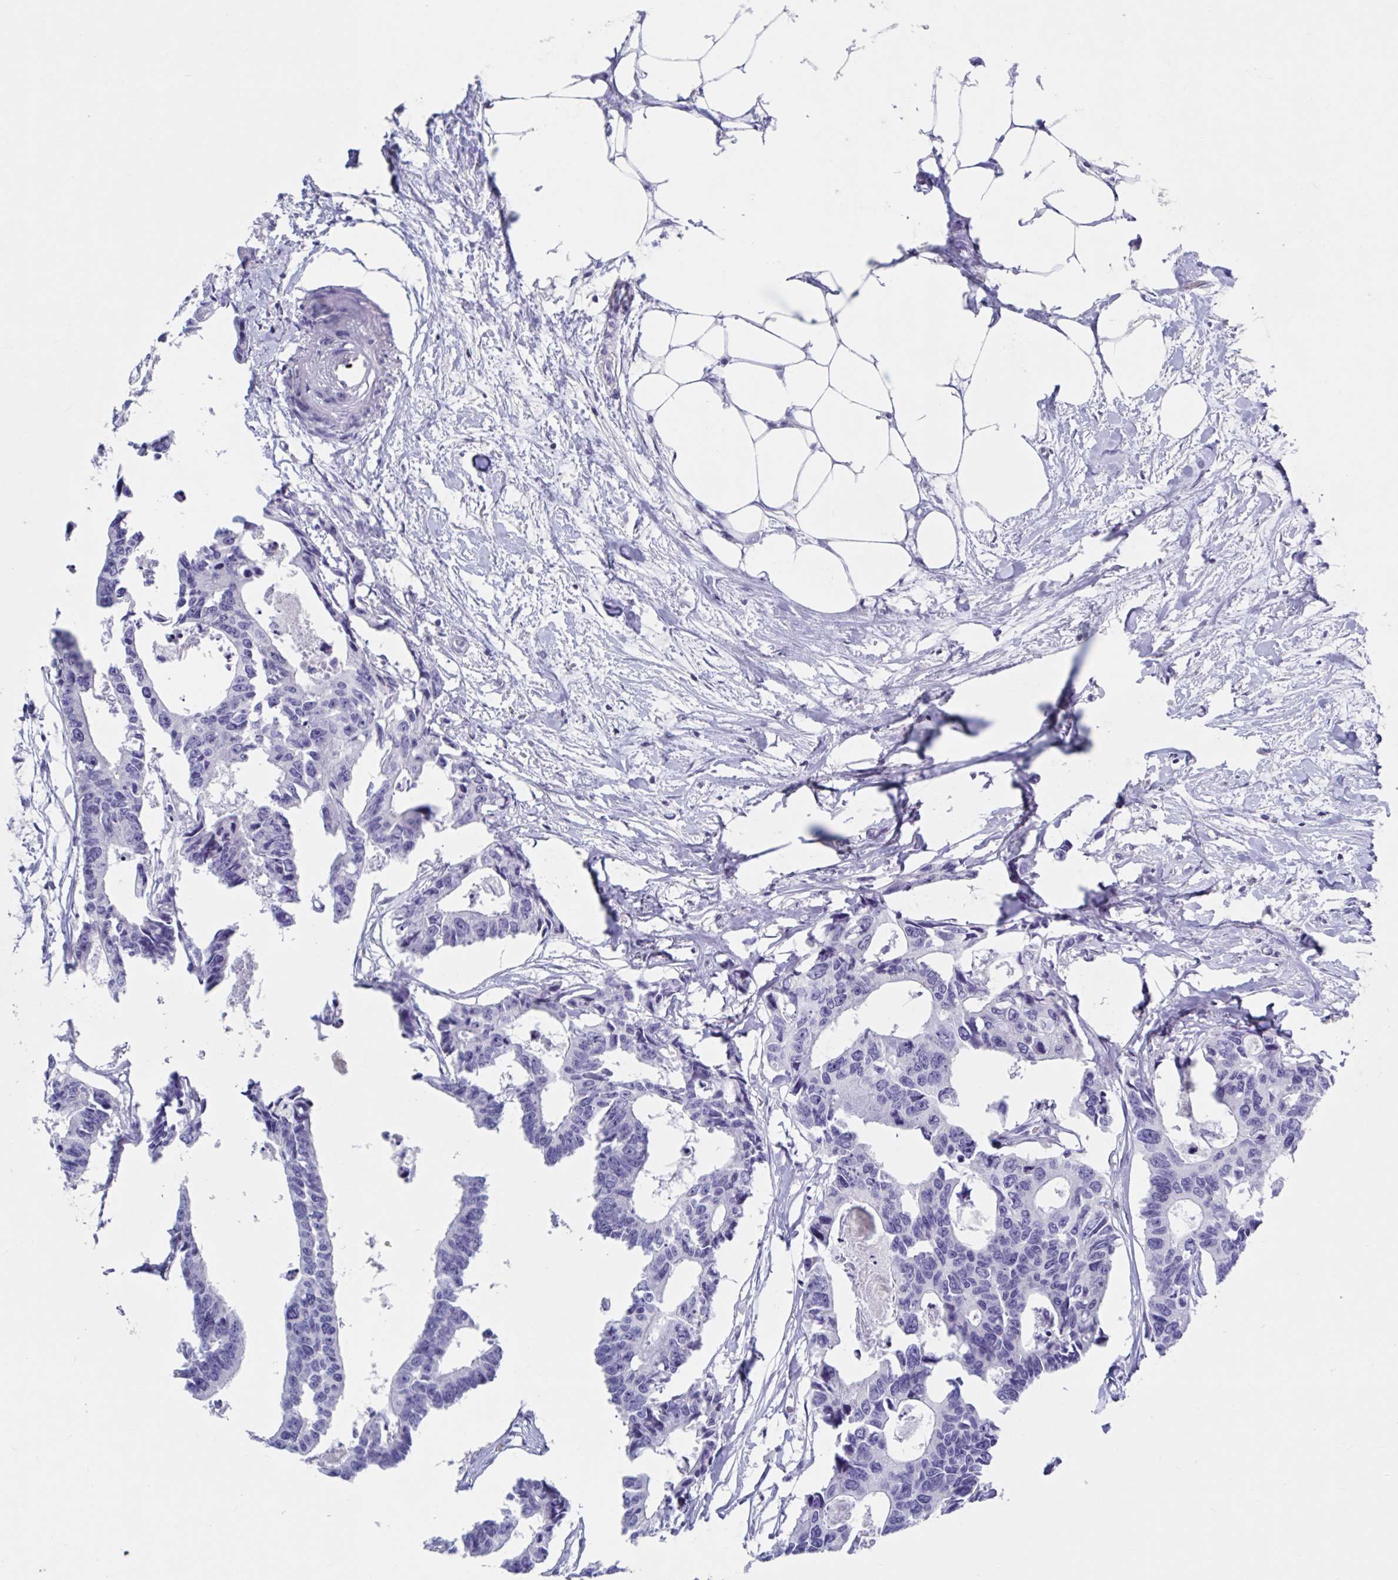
{"staining": {"intensity": "negative", "quantity": "none", "location": "none"}, "tissue": "colorectal cancer", "cell_type": "Tumor cells", "image_type": "cancer", "snomed": [{"axis": "morphology", "description": "Adenocarcinoma, NOS"}, {"axis": "topography", "description": "Rectum"}], "caption": "Immunohistochemical staining of colorectal cancer (adenocarcinoma) exhibits no significant staining in tumor cells.", "gene": "DPEP3", "patient": {"sex": "male", "age": 57}}